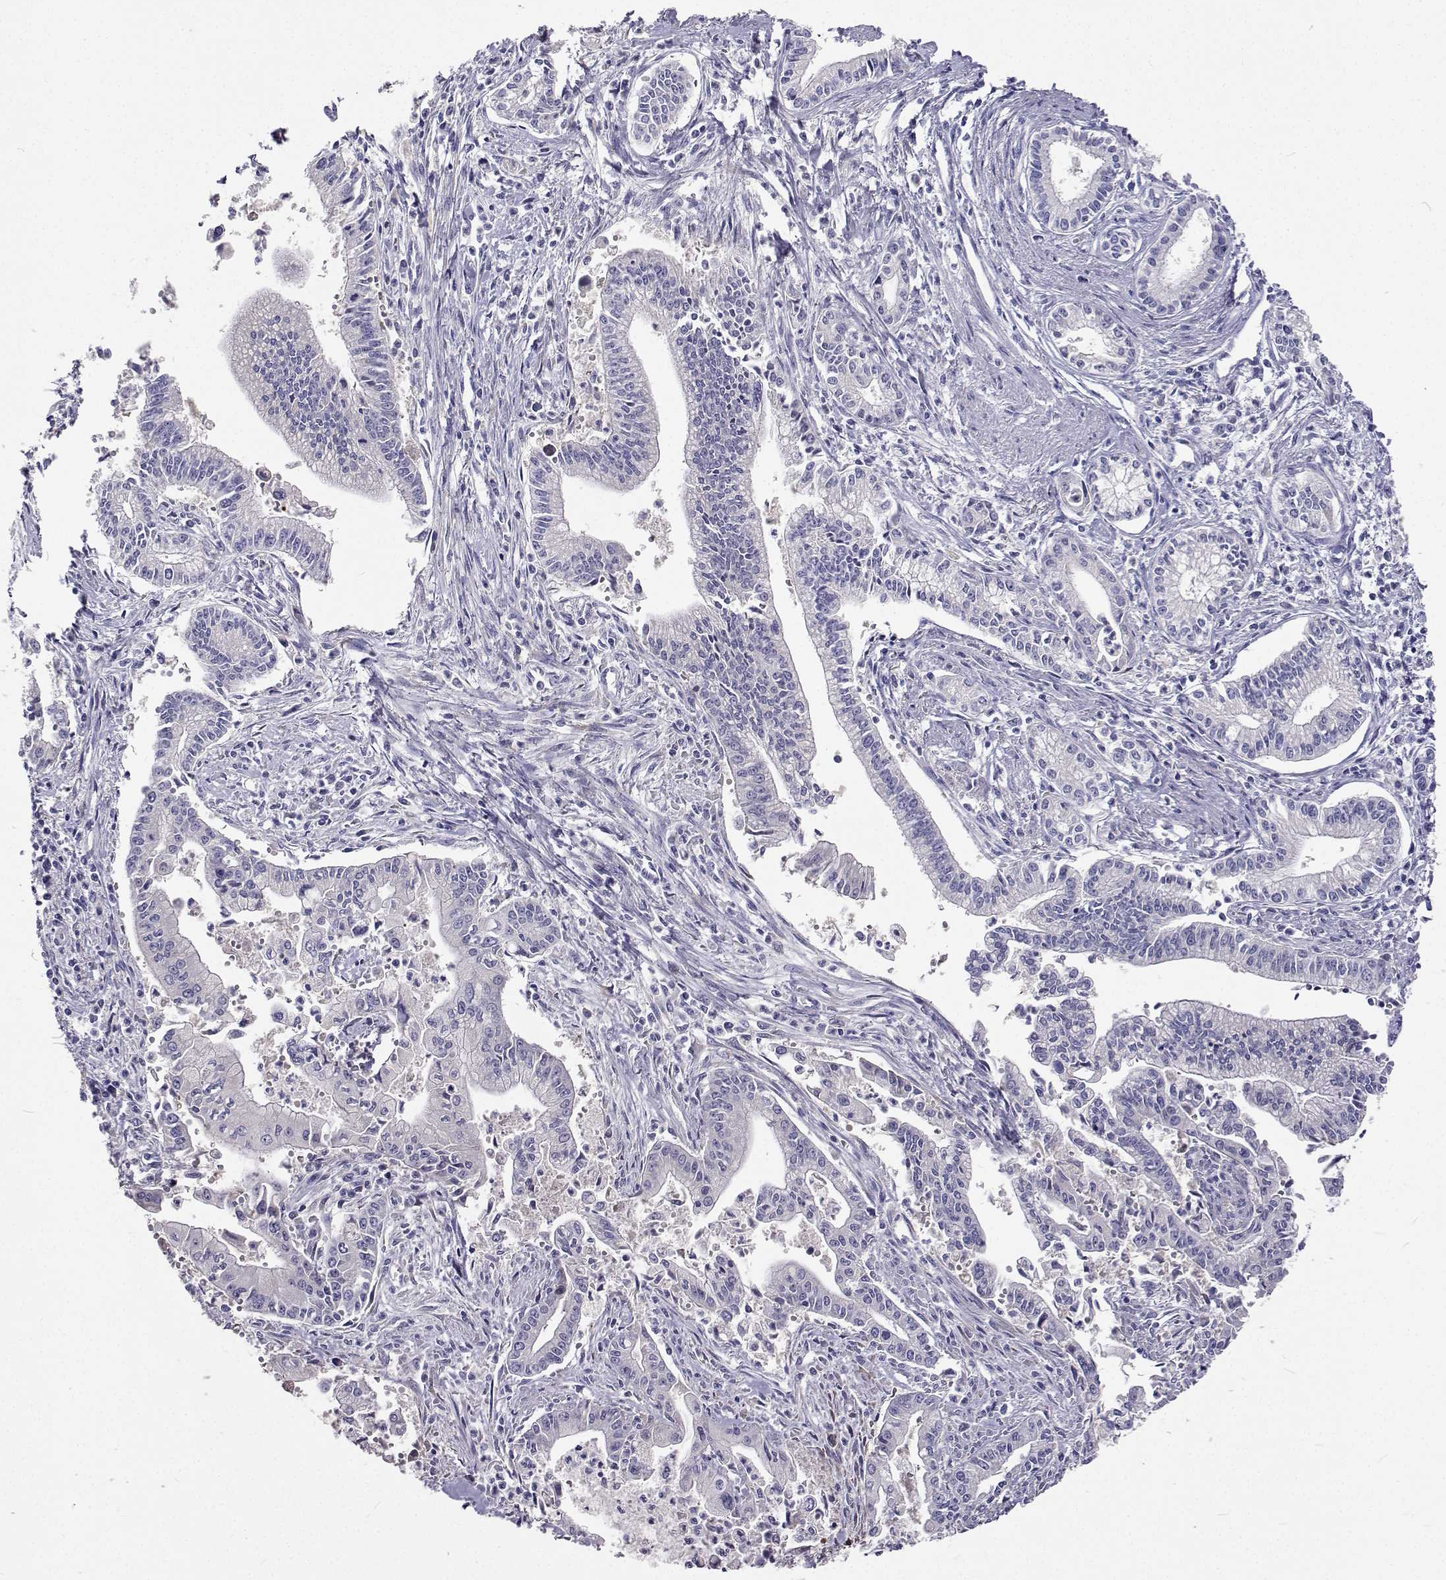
{"staining": {"intensity": "negative", "quantity": "none", "location": "none"}, "tissue": "pancreatic cancer", "cell_type": "Tumor cells", "image_type": "cancer", "snomed": [{"axis": "morphology", "description": "Adenocarcinoma, NOS"}, {"axis": "topography", "description": "Pancreas"}], "caption": "This is an immunohistochemistry (IHC) histopathology image of human pancreatic cancer (adenocarcinoma). There is no expression in tumor cells.", "gene": "LHFPL7", "patient": {"sex": "female", "age": 65}}